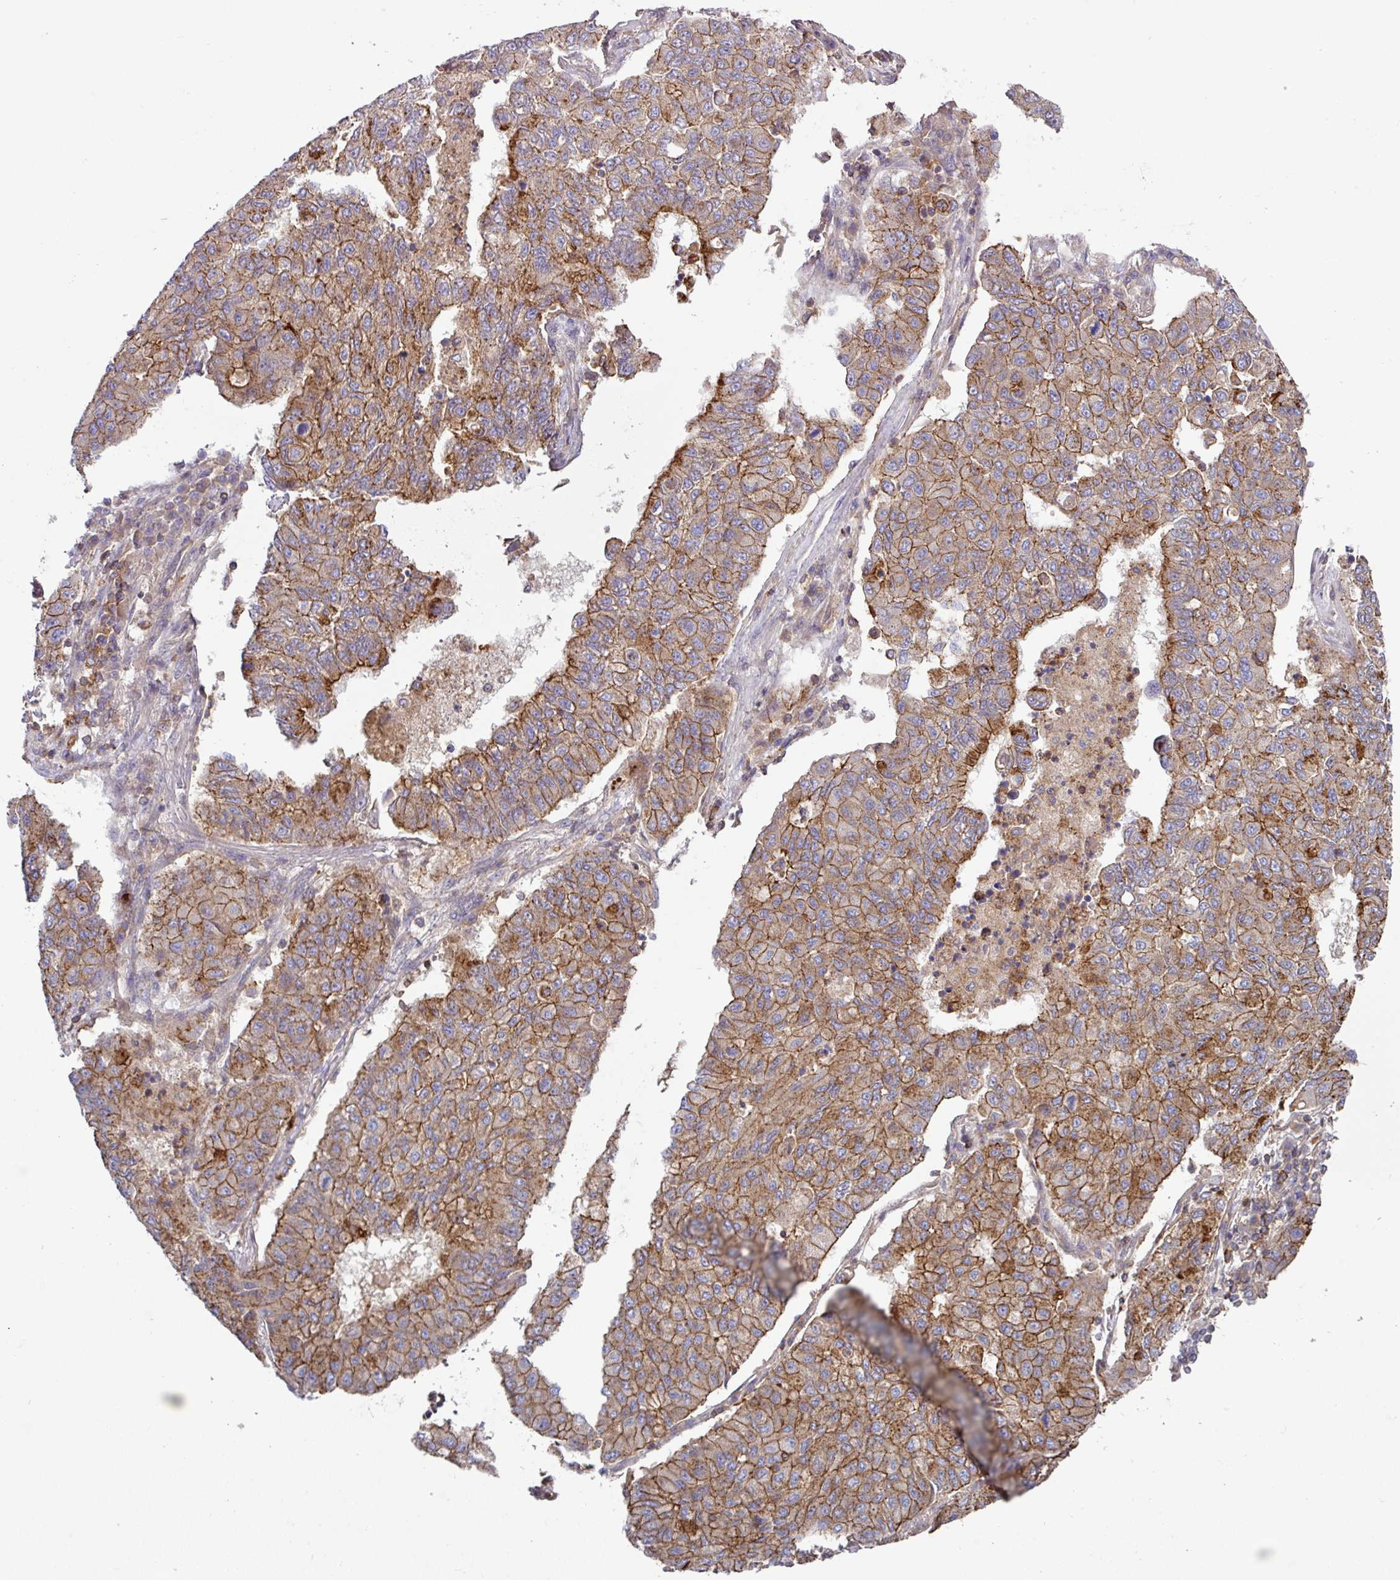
{"staining": {"intensity": "moderate", "quantity": "25%-75%", "location": "cytoplasmic/membranous"}, "tissue": "lung cancer", "cell_type": "Tumor cells", "image_type": "cancer", "snomed": [{"axis": "morphology", "description": "Squamous cell carcinoma, NOS"}, {"axis": "topography", "description": "Lung"}], "caption": "Human lung cancer stained with a protein marker demonstrates moderate staining in tumor cells.", "gene": "RIC1", "patient": {"sex": "male", "age": 74}}